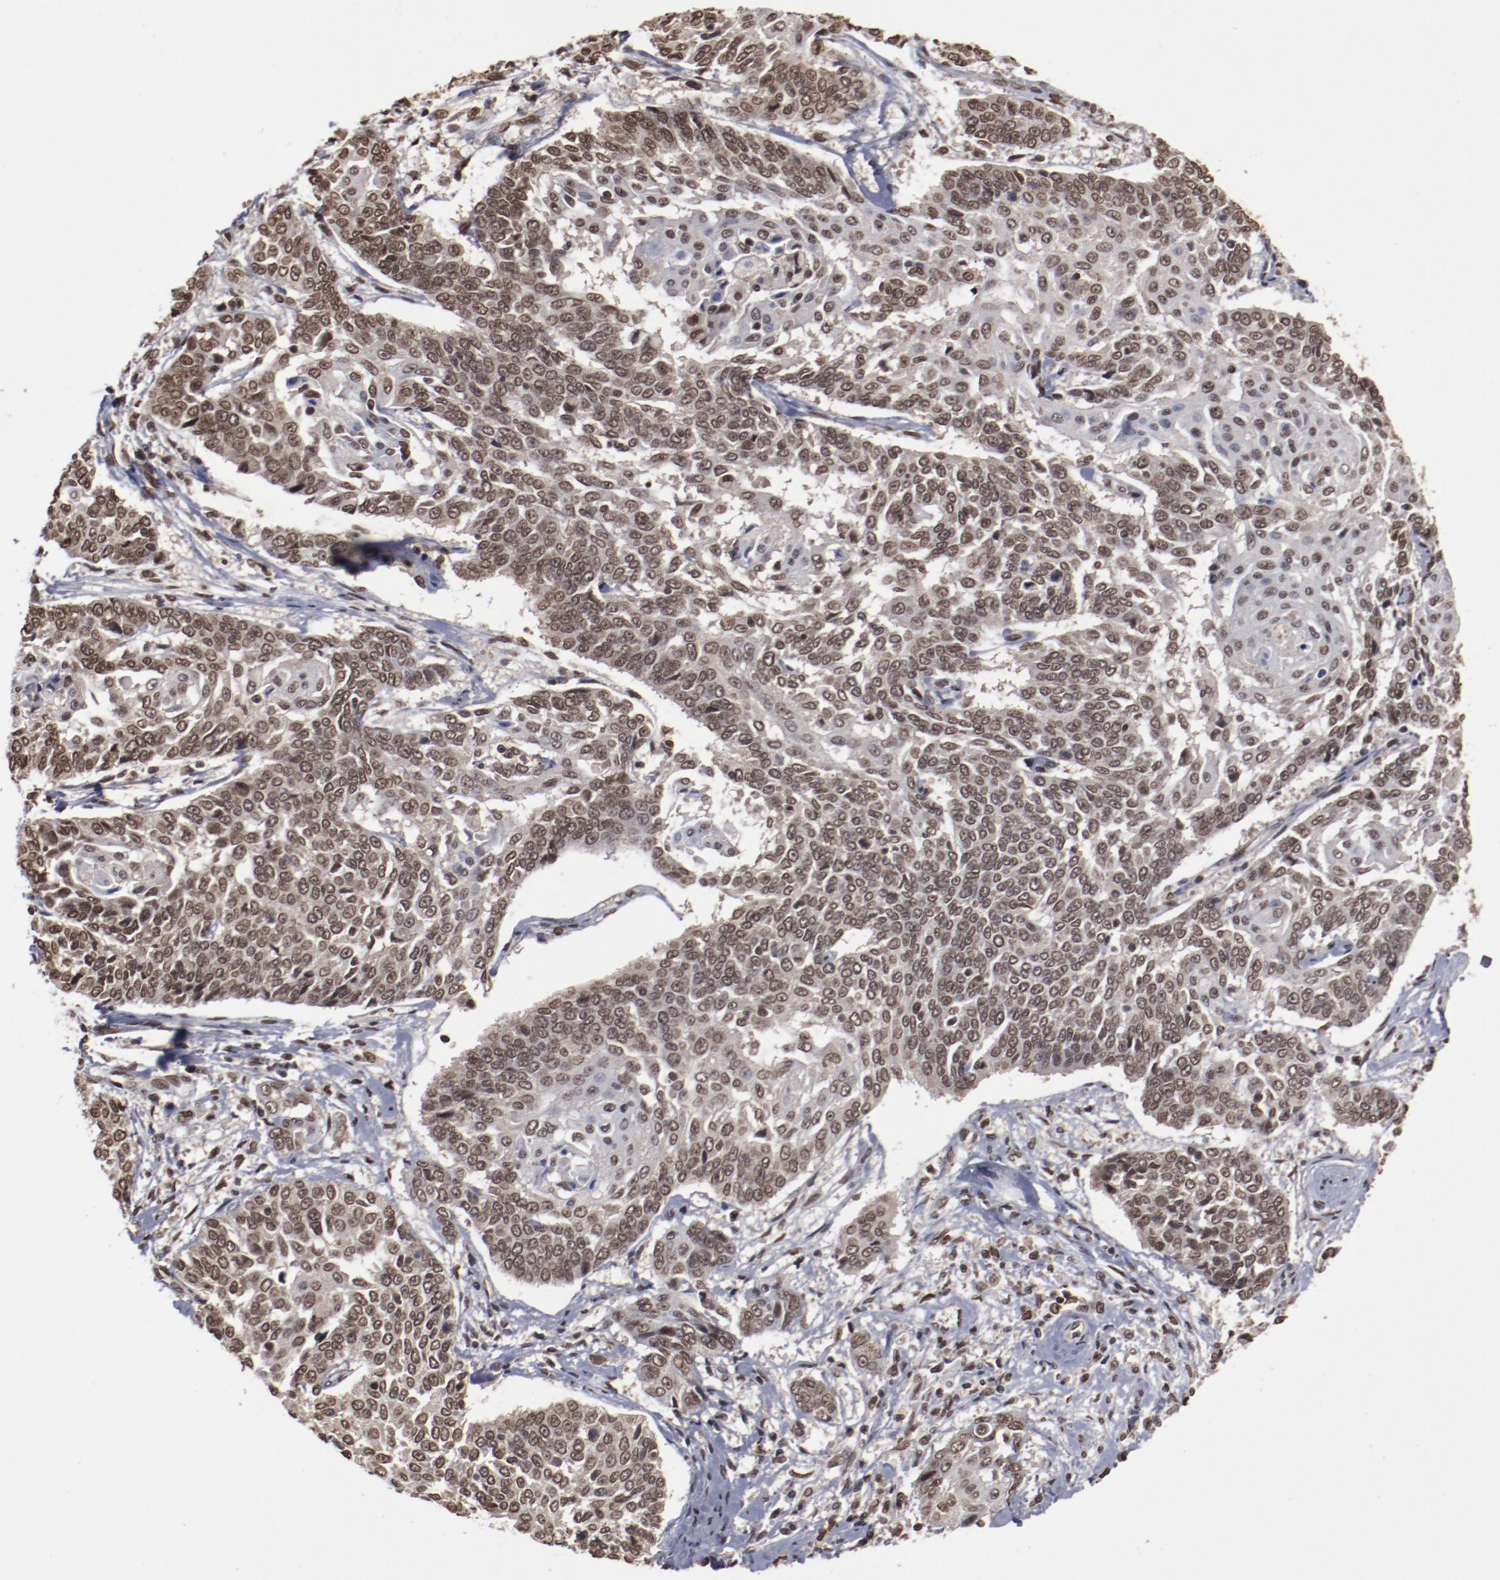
{"staining": {"intensity": "moderate", "quantity": ">75%", "location": "nuclear"}, "tissue": "cervical cancer", "cell_type": "Tumor cells", "image_type": "cancer", "snomed": [{"axis": "morphology", "description": "Squamous cell carcinoma, NOS"}, {"axis": "topography", "description": "Cervix"}], "caption": "Tumor cells show medium levels of moderate nuclear staining in approximately >75% of cells in human cervical squamous cell carcinoma.", "gene": "AKT1", "patient": {"sex": "female", "age": 64}}